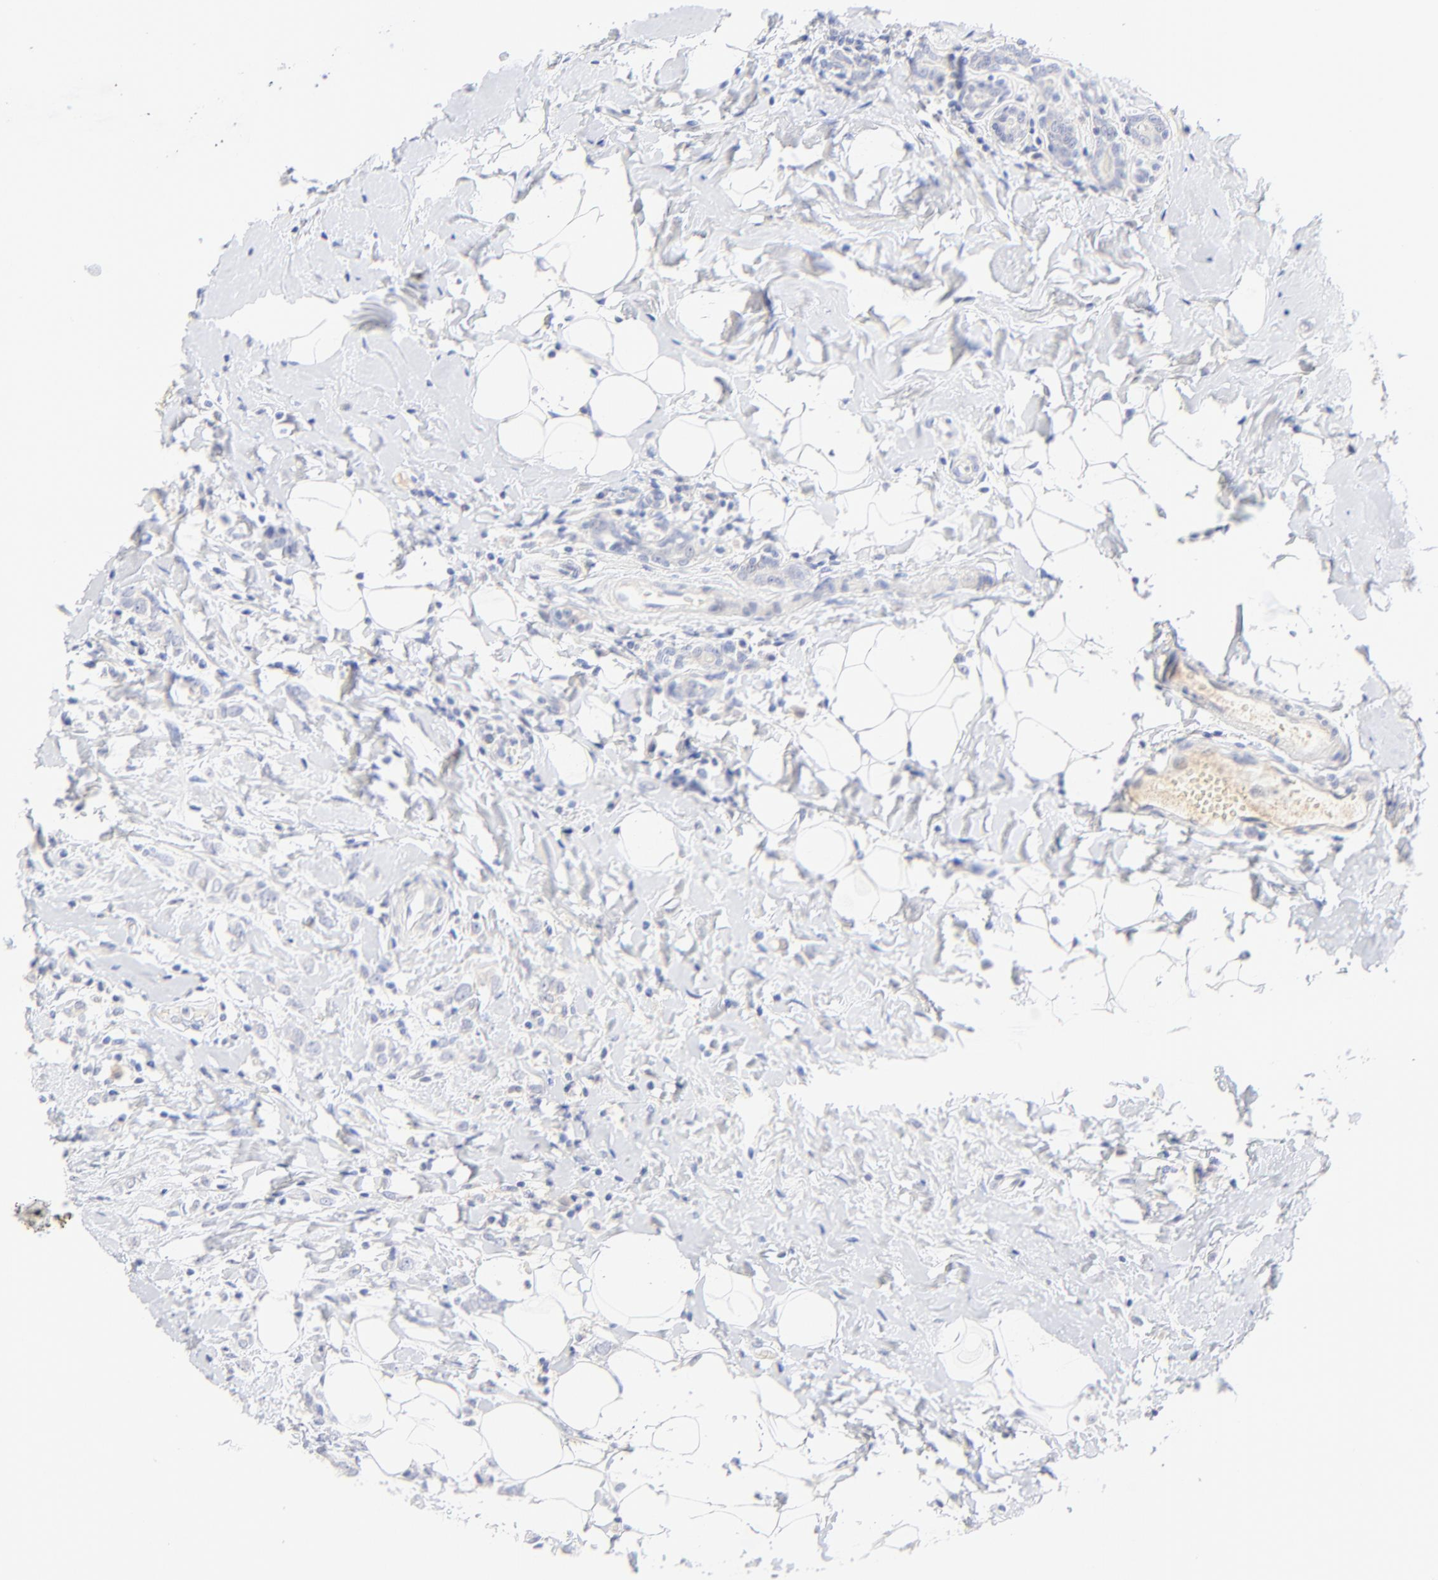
{"staining": {"intensity": "negative", "quantity": "none", "location": "none"}, "tissue": "breast cancer", "cell_type": "Tumor cells", "image_type": "cancer", "snomed": [{"axis": "morphology", "description": "Normal tissue, NOS"}, {"axis": "morphology", "description": "Lobular carcinoma"}, {"axis": "topography", "description": "Breast"}], "caption": "Human lobular carcinoma (breast) stained for a protein using immunohistochemistry shows no expression in tumor cells.", "gene": "SULT4A1", "patient": {"sex": "female", "age": 47}}